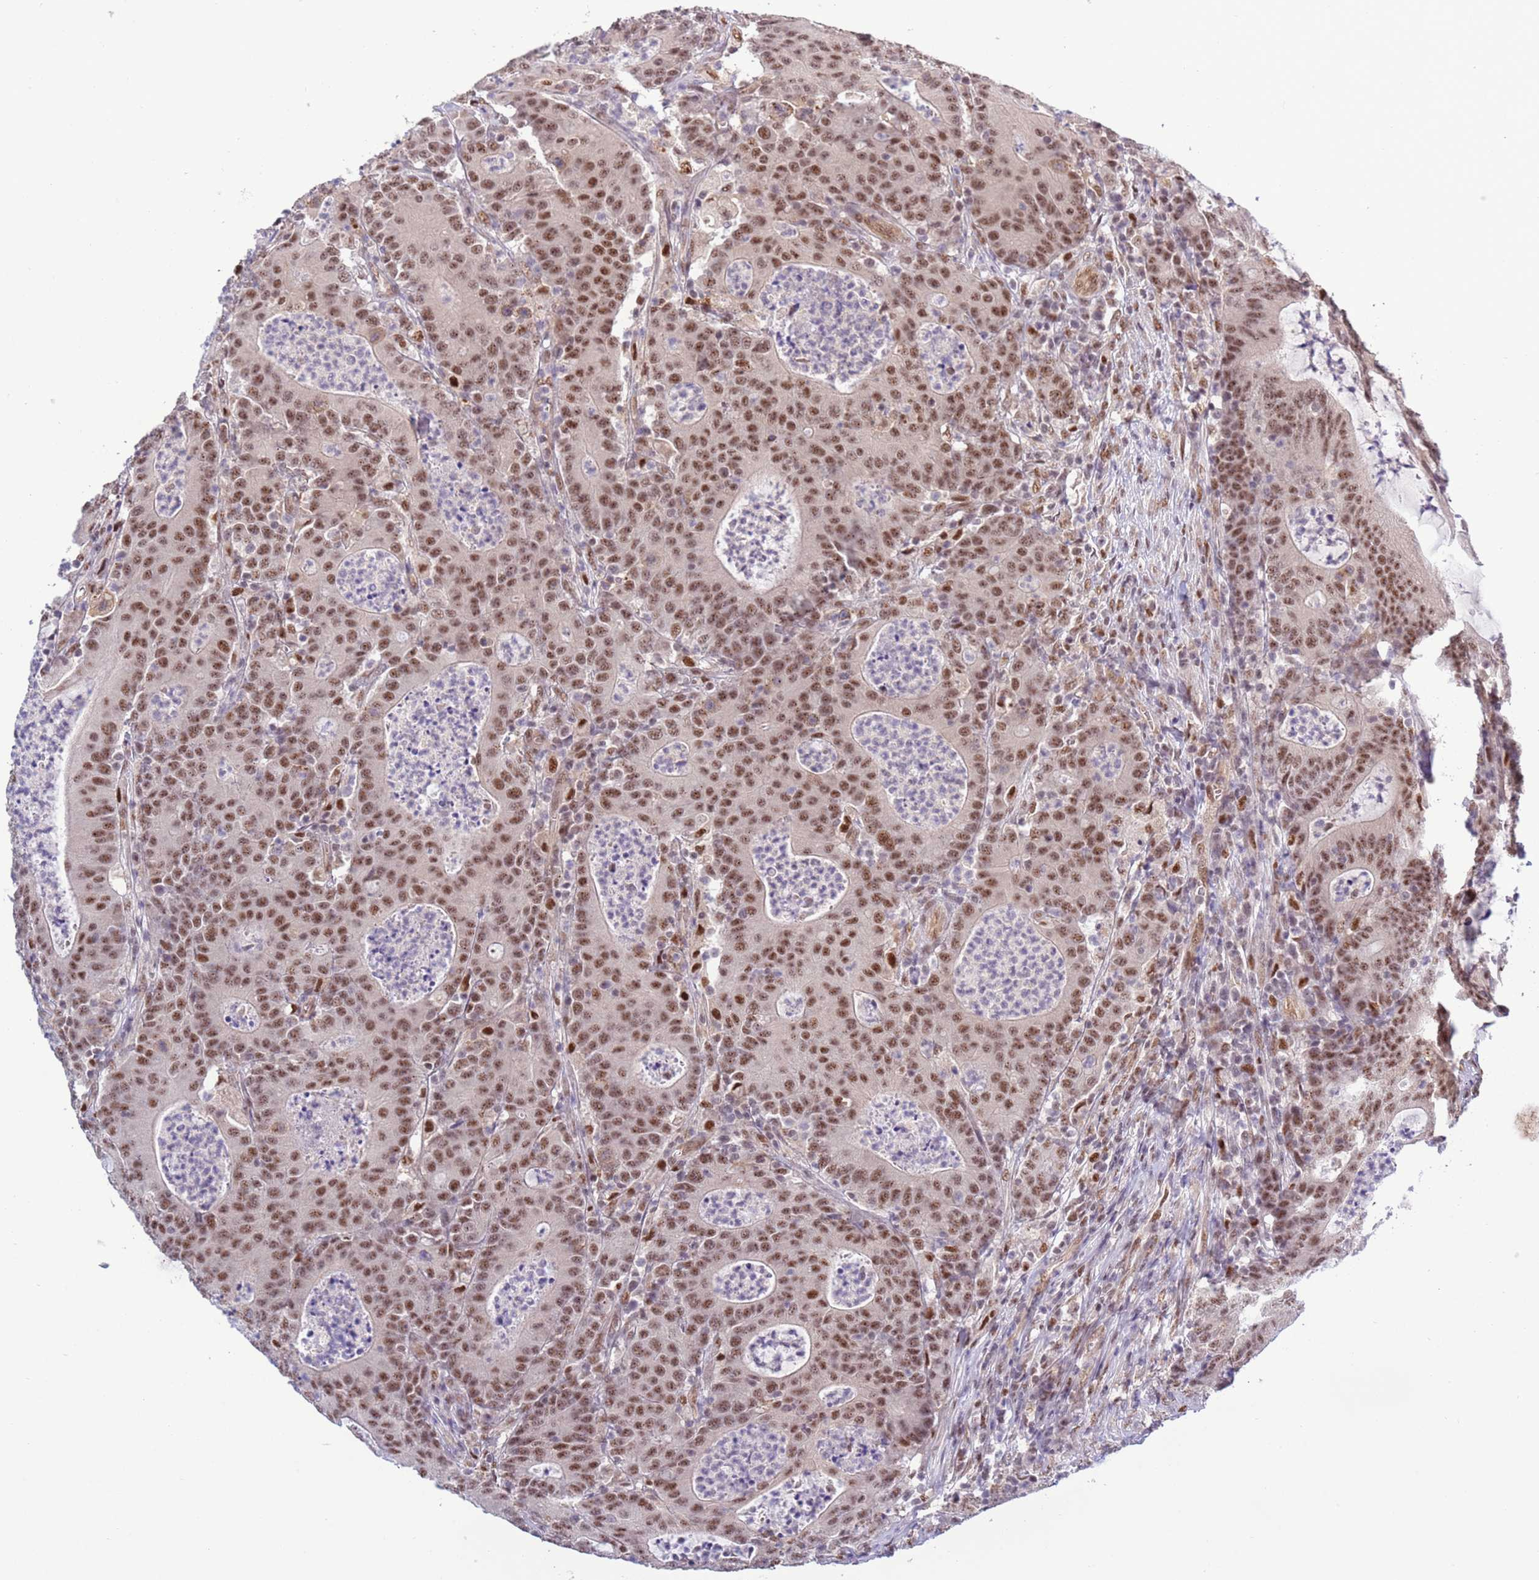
{"staining": {"intensity": "moderate", "quantity": ">75%", "location": "nuclear"}, "tissue": "colorectal cancer", "cell_type": "Tumor cells", "image_type": "cancer", "snomed": [{"axis": "morphology", "description": "Adenocarcinoma, NOS"}, {"axis": "topography", "description": "Colon"}], "caption": "A brown stain labels moderate nuclear expression of a protein in human colorectal adenocarcinoma tumor cells. (IHC, brightfield microscopy, high magnification).", "gene": "PRPF6", "patient": {"sex": "male", "age": 83}}